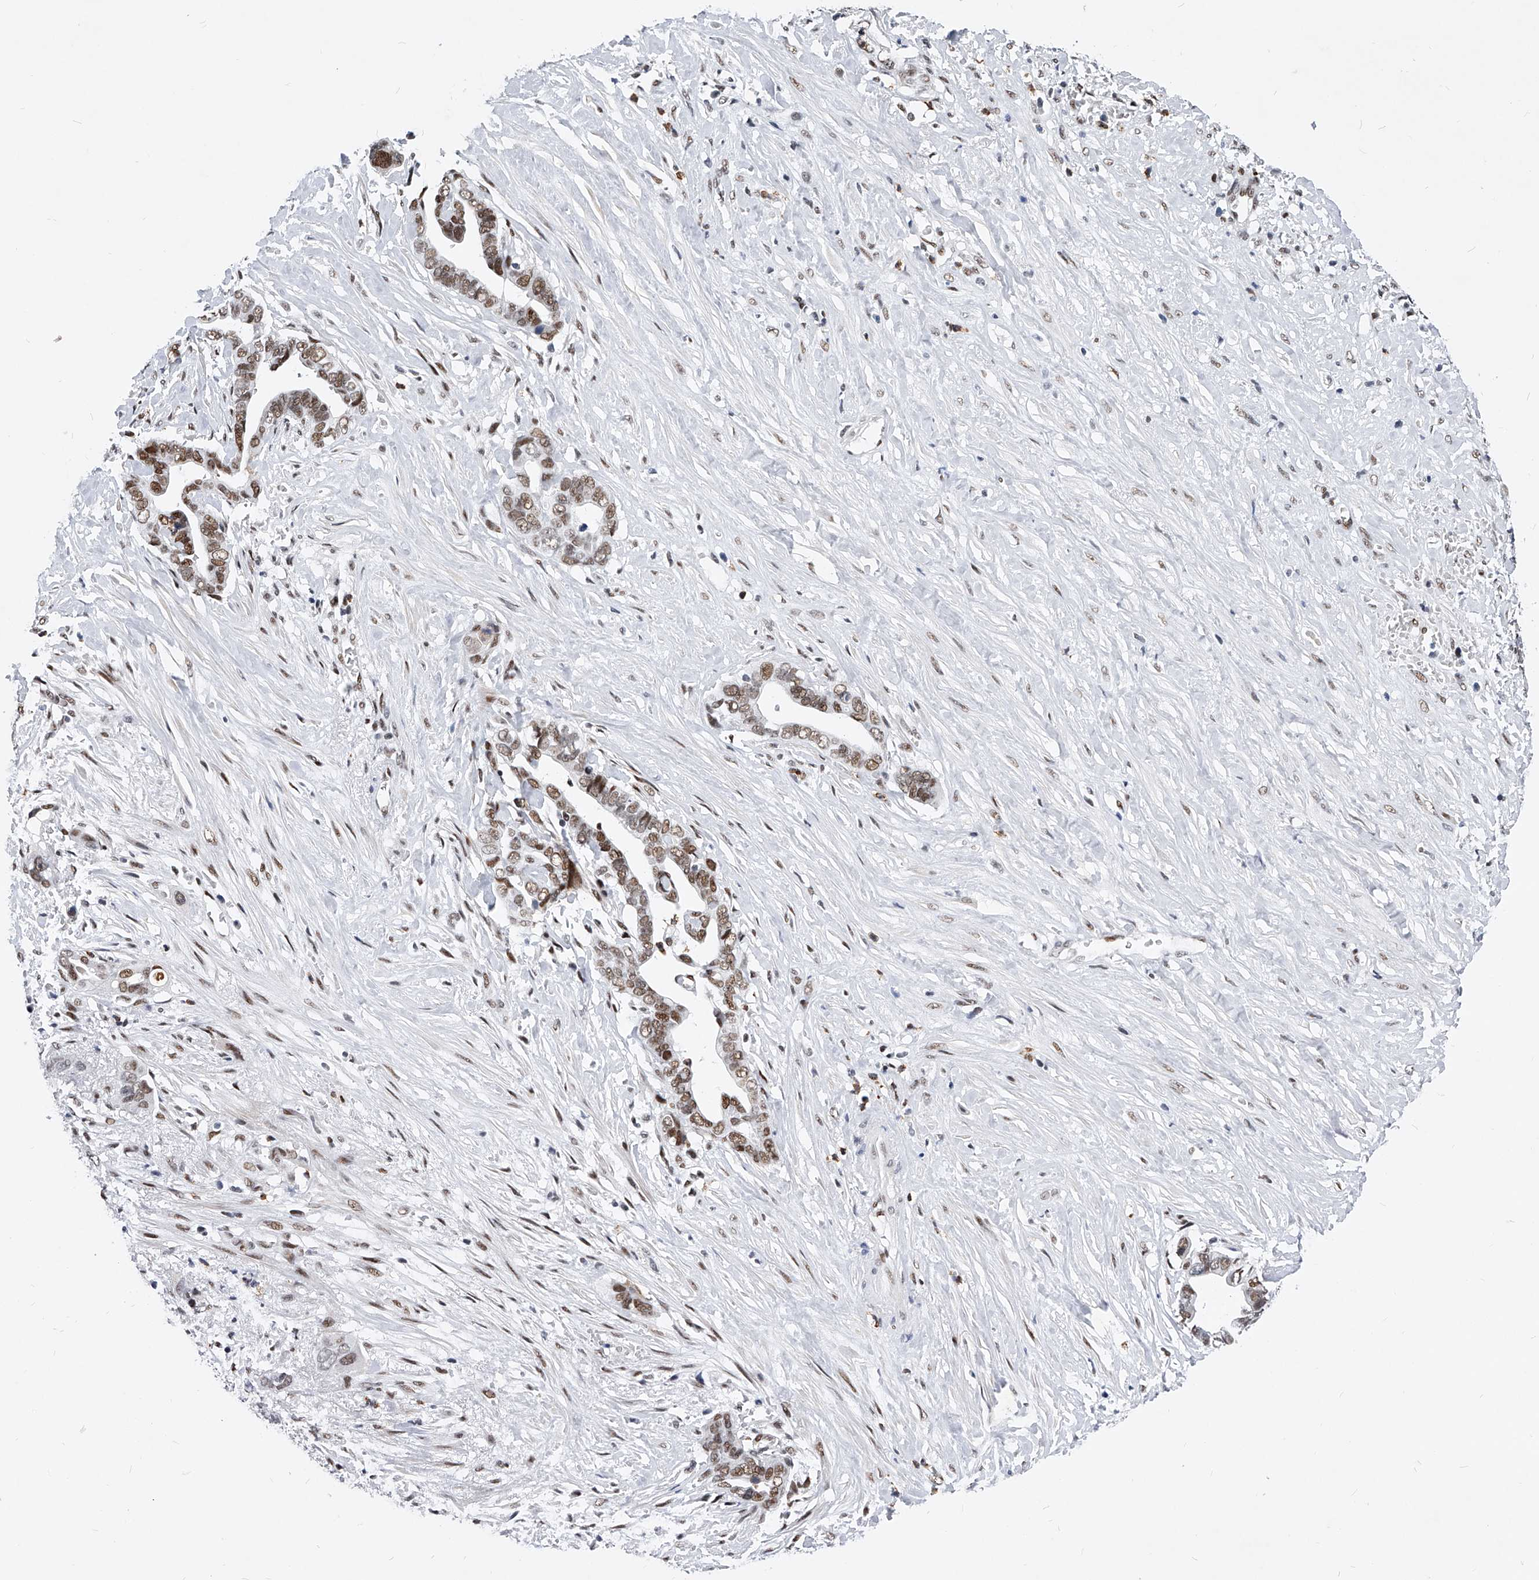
{"staining": {"intensity": "moderate", "quantity": ">75%", "location": "nuclear"}, "tissue": "liver cancer", "cell_type": "Tumor cells", "image_type": "cancer", "snomed": [{"axis": "morphology", "description": "Cholangiocarcinoma"}, {"axis": "topography", "description": "Liver"}], "caption": "Immunohistochemical staining of liver cancer (cholangiocarcinoma) exhibits medium levels of moderate nuclear expression in about >75% of tumor cells.", "gene": "TESK2", "patient": {"sex": "female", "age": 79}}